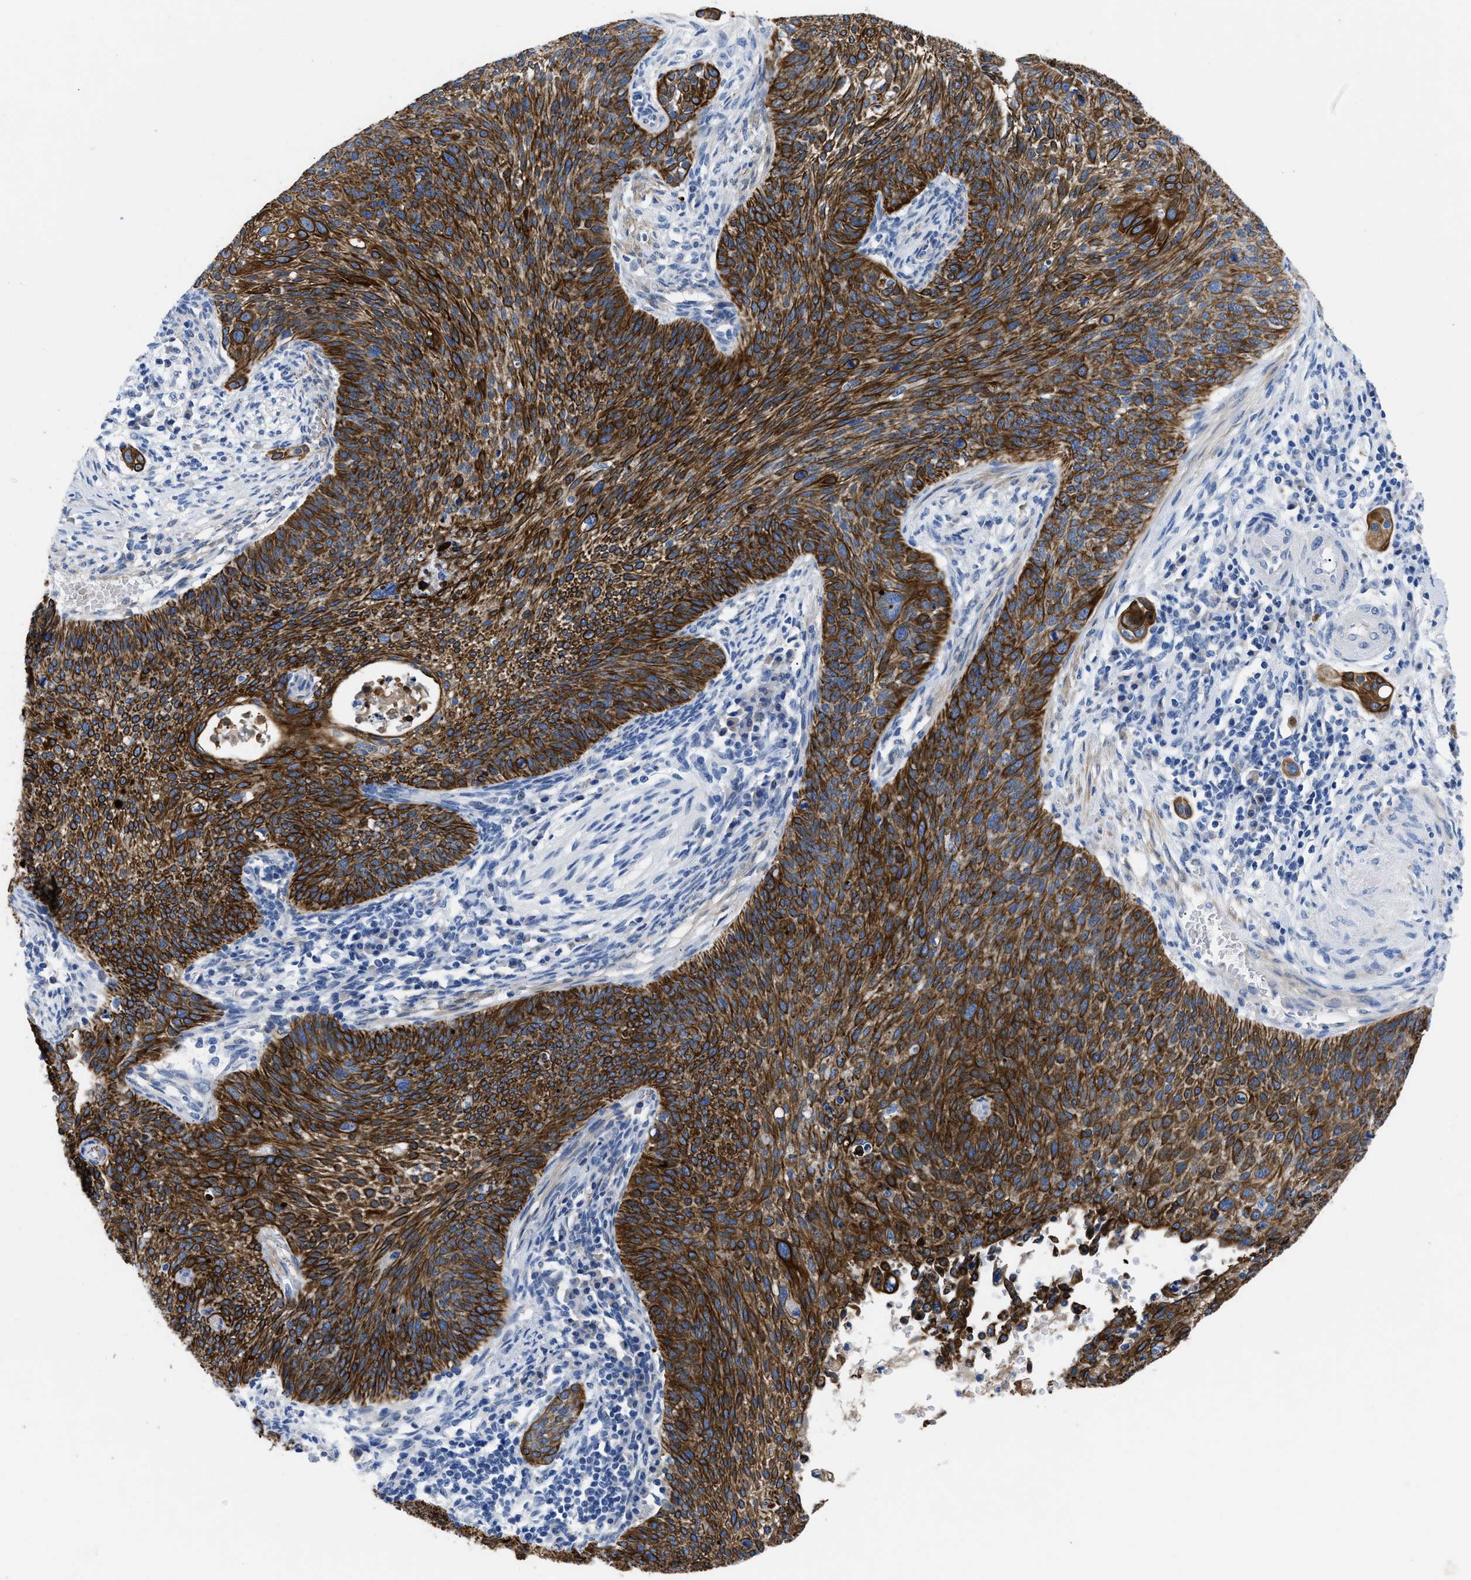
{"staining": {"intensity": "strong", "quantity": ">75%", "location": "cytoplasmic/membranous"}, "tissue": "cervical cancer", "cell_type": "Tumor cells", "image_type": "cancer", "snomed": [{"axis": "morphology", "description": "Squamous cell carcinoma, NOS"}, {"axis": "topography", "description": "Cervix"}], "caption": "Cervical cancer (squamous cell carcinoma) stained for a protein (brown) exhibits strong cytoplasmic/membranous positive expression in about >75% of tumor cells.", "gene": "TMEM68", "patient": {"sex": "female", "age": 70}}